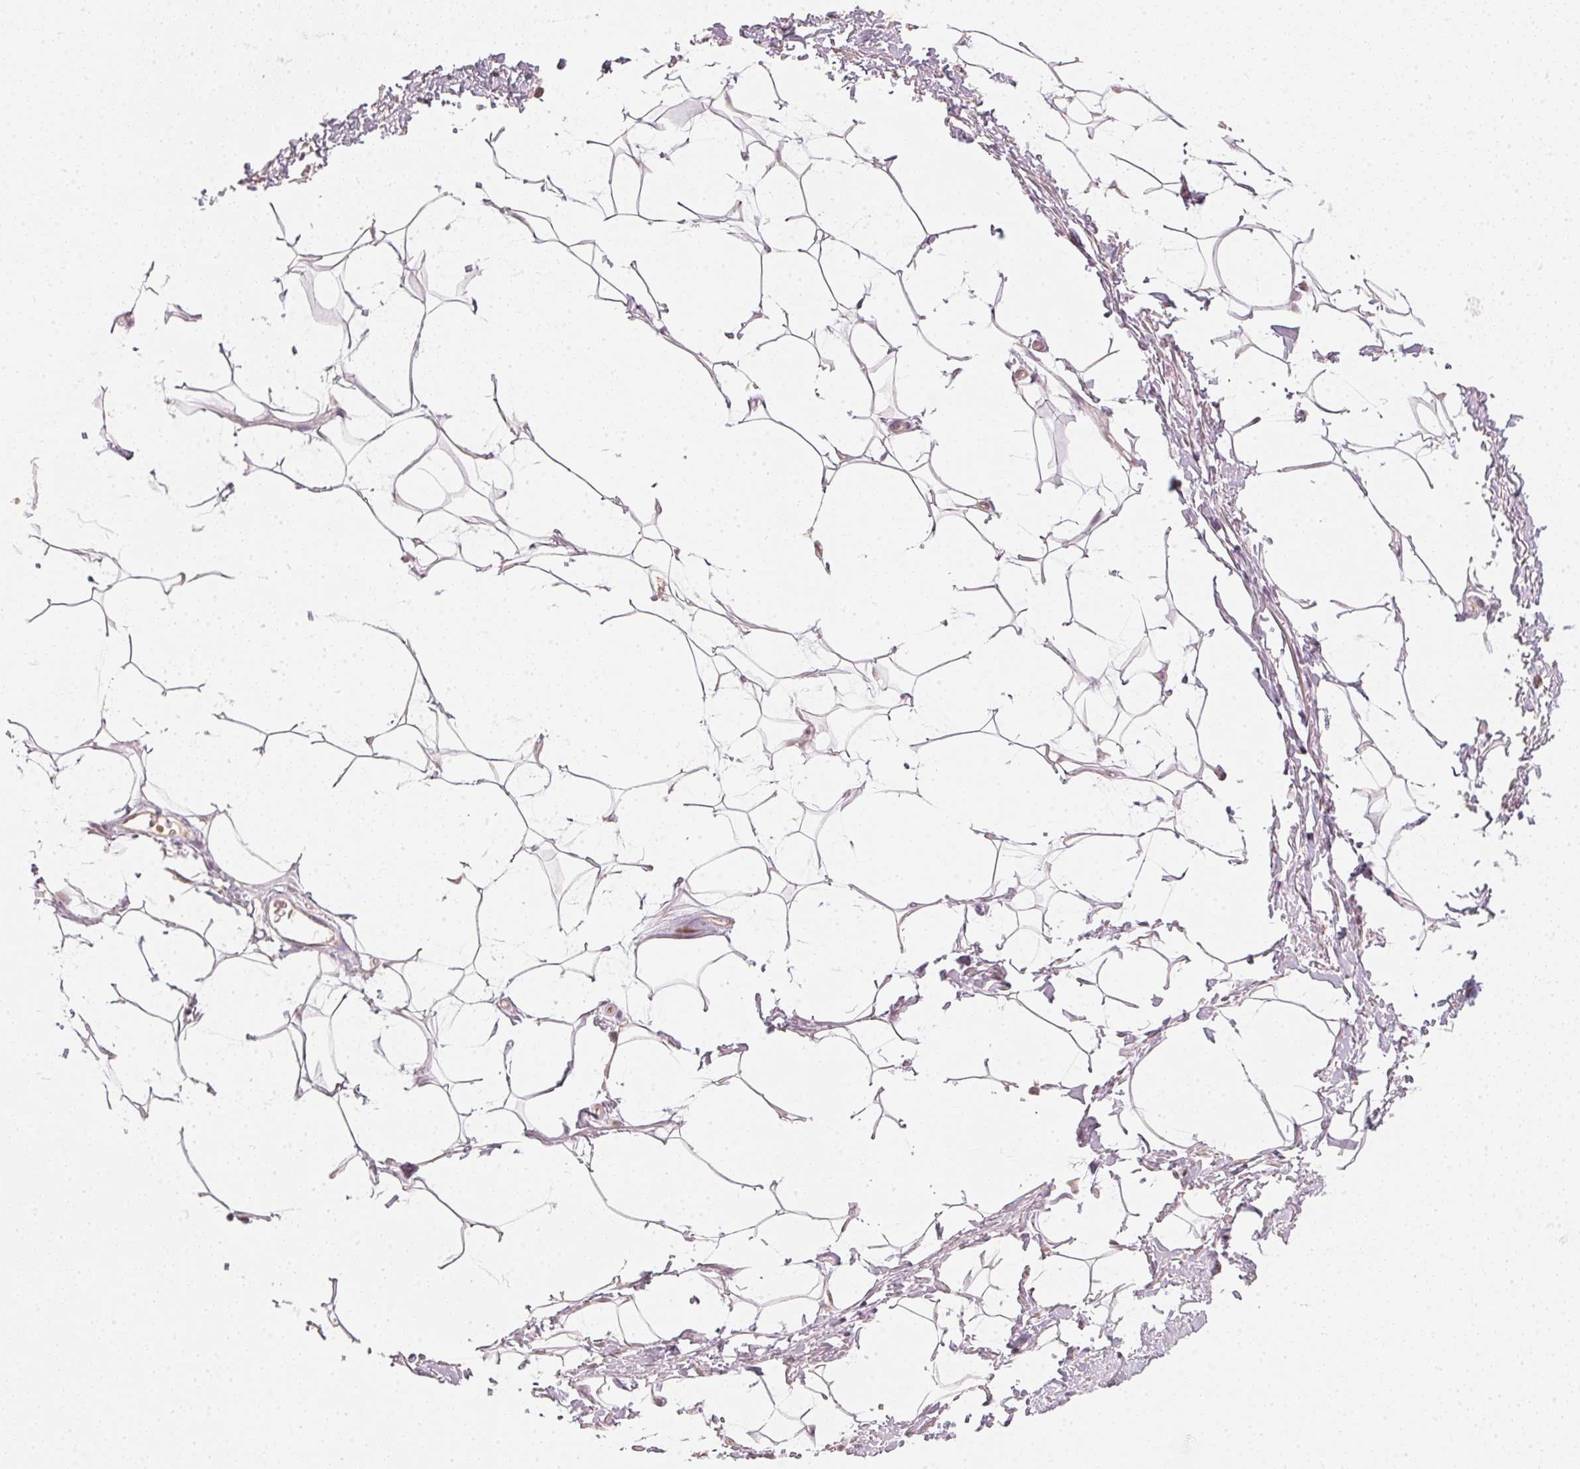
{"staining": {"intensity": "weak", "quantity": ">75%", "location": "cytoplasmic/membranous,nuclear"}, "tissue": "adipose tissue", "cell_type": "Adipocytes", "image_type": "normal", "snomed": [{"axis": "morphology", "description": "Normal tissue, NOS"}, {"axis": "topography", "description": "Peripheral nerve tissue"}], "caption": "Protein staining reveals weak cytoplasmic/membranous,nuclear expression in about >75% of adipocytes in normal adipose tissue.", "gene": "UBE2L3", "patient": {"sex": "male", "age": 51}}